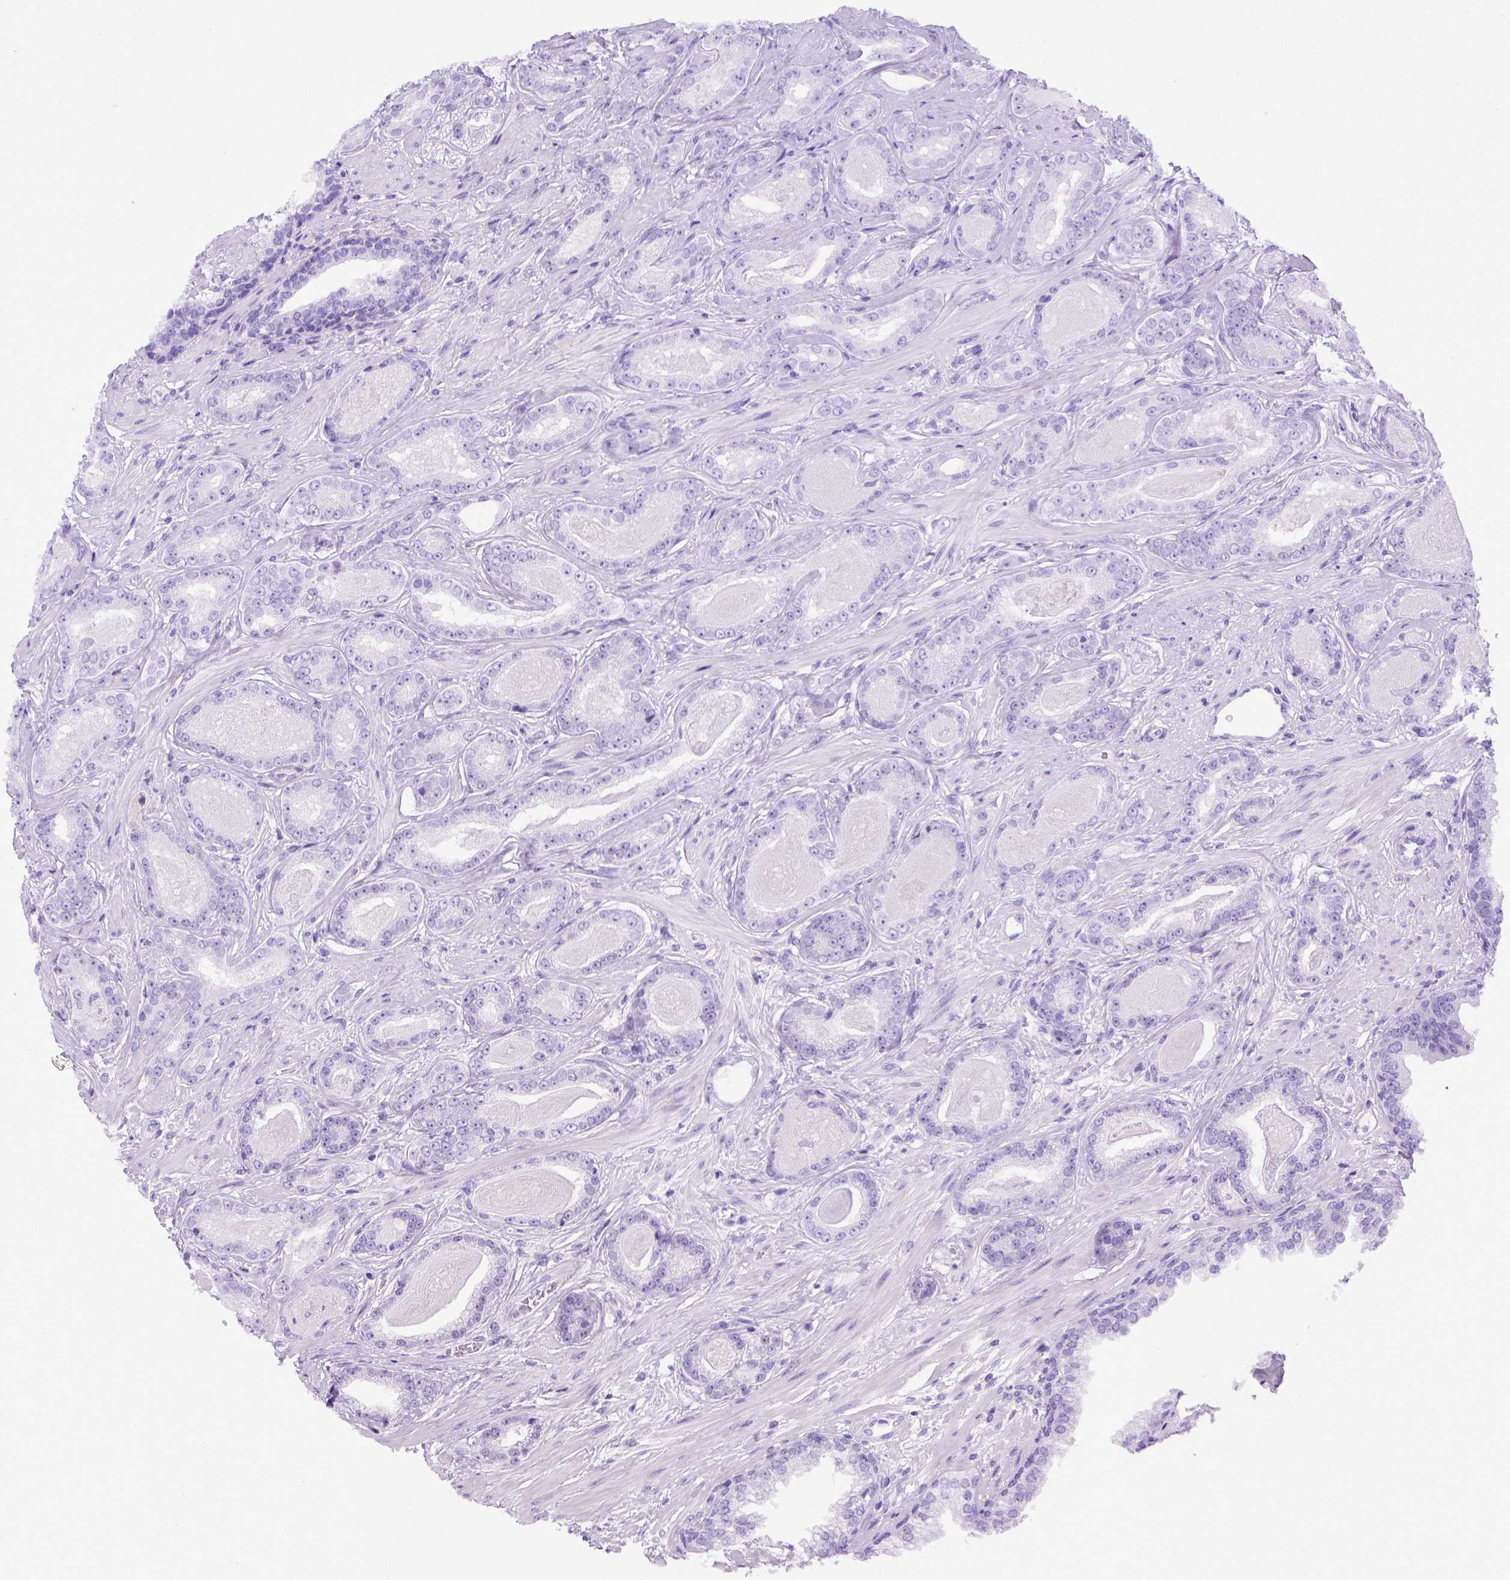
{"staining": {"intensity": "negative", "quantity": "none", "location": "none"}, "tissue": "prostate cancer", "cell_type": "Tumor cells", "image_type": "cancer", "snomed": [{"axis": "morphology", "description": "Adenocarcinoma, Low grade"}, {"axis": "topography", "description": "Prostate"}], "caption": "This is an immunohistochemistry (IHC) histopathology image of prostate cancer (low-grade adenocarcinoma). There is no expression in tumor cells.", "gene": "ITIH4", "patient": {"sex": "male", "age": 61}}